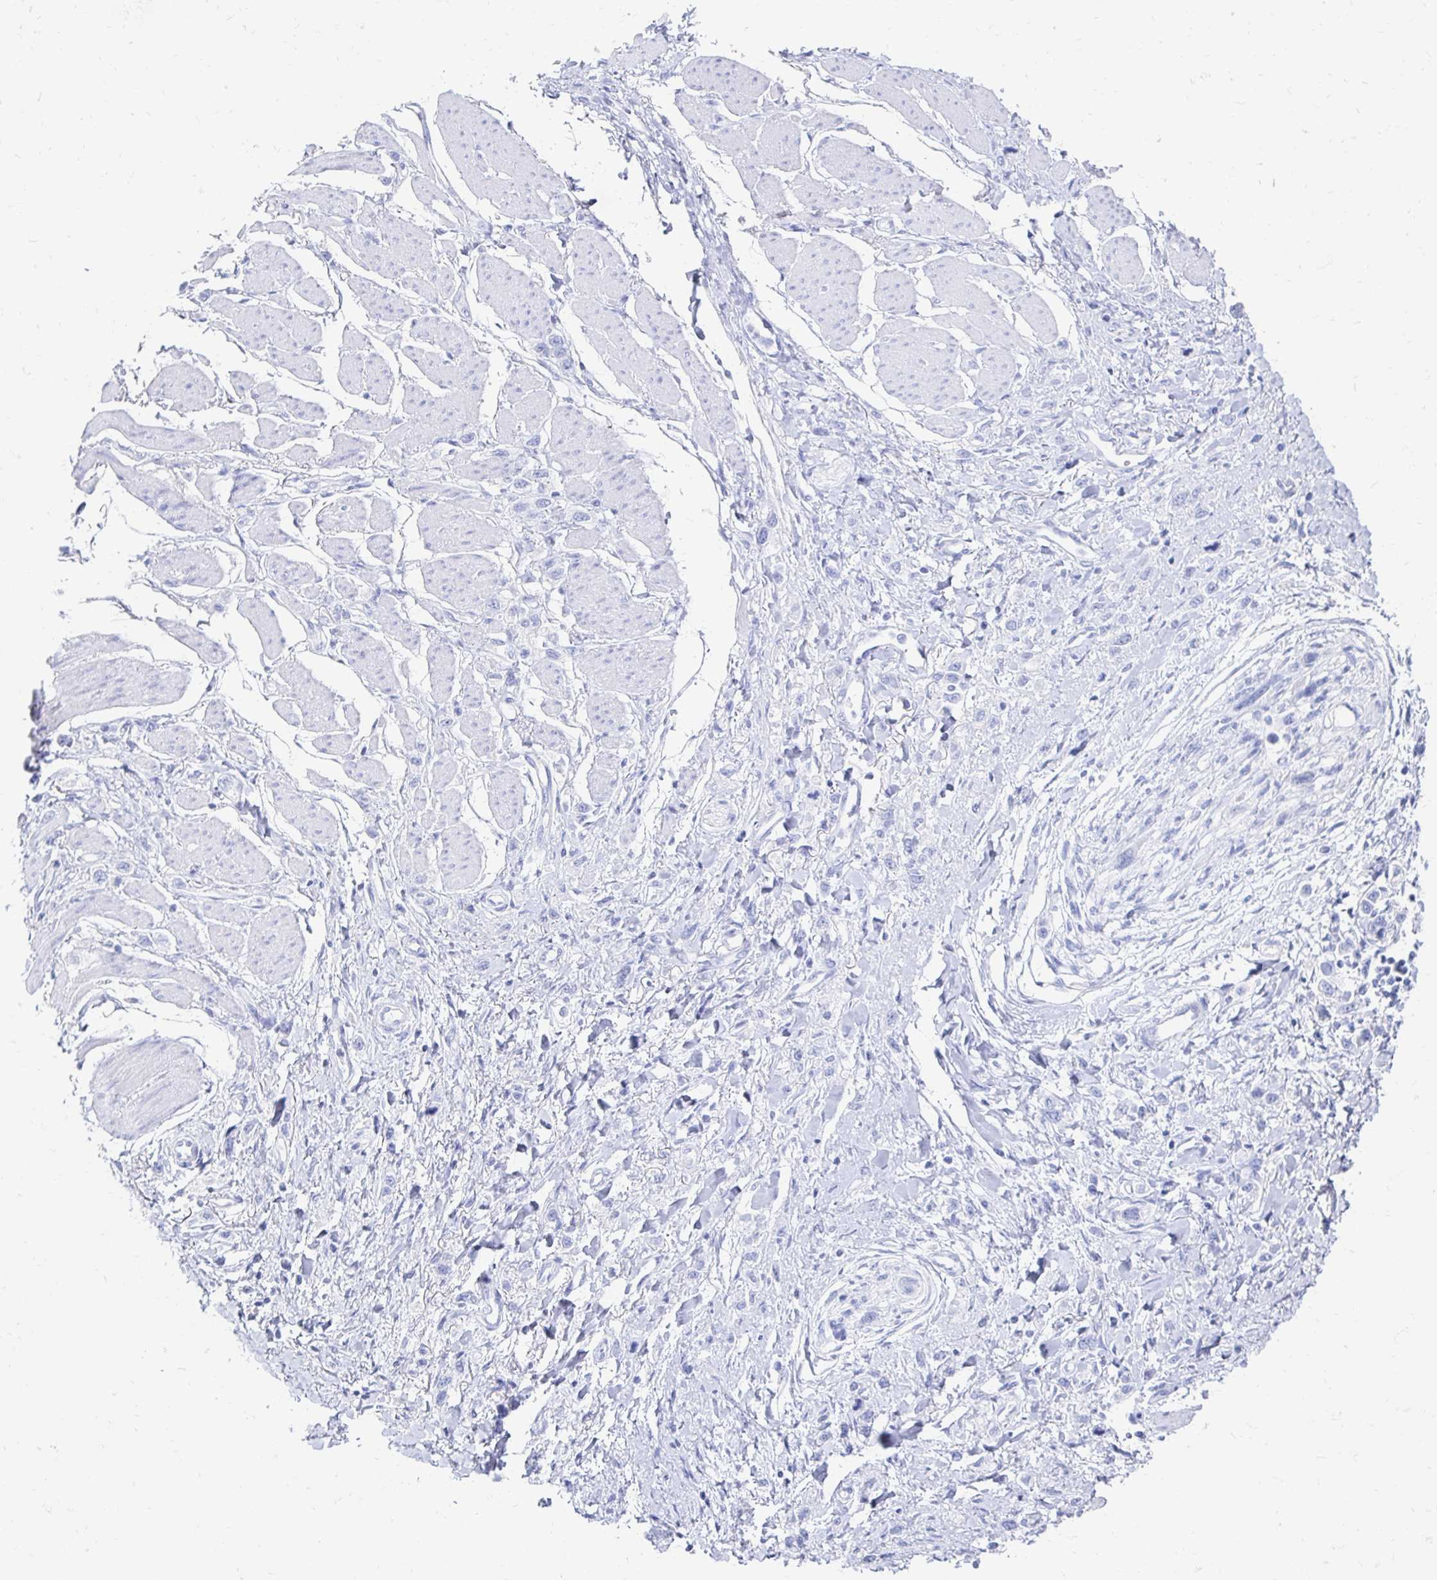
{"staining": {"intensity": "negative", "quantity": "none", "location": "none"}, "tissue": "stomach cancer", "cell_type": "Tumor cells", "image_type": "cancer", "snomed": [{"axis": "morphology", "description": "Adenocarcinoma, NOS"}, {"axis": "topography", "description": "Stomach"}], "caption": "IHC of stomach cancer (adenocarcinoma) reveals no staining in tumor cells.", "gene": "CST6", "patient": {"sex": "female", "age": 65}}